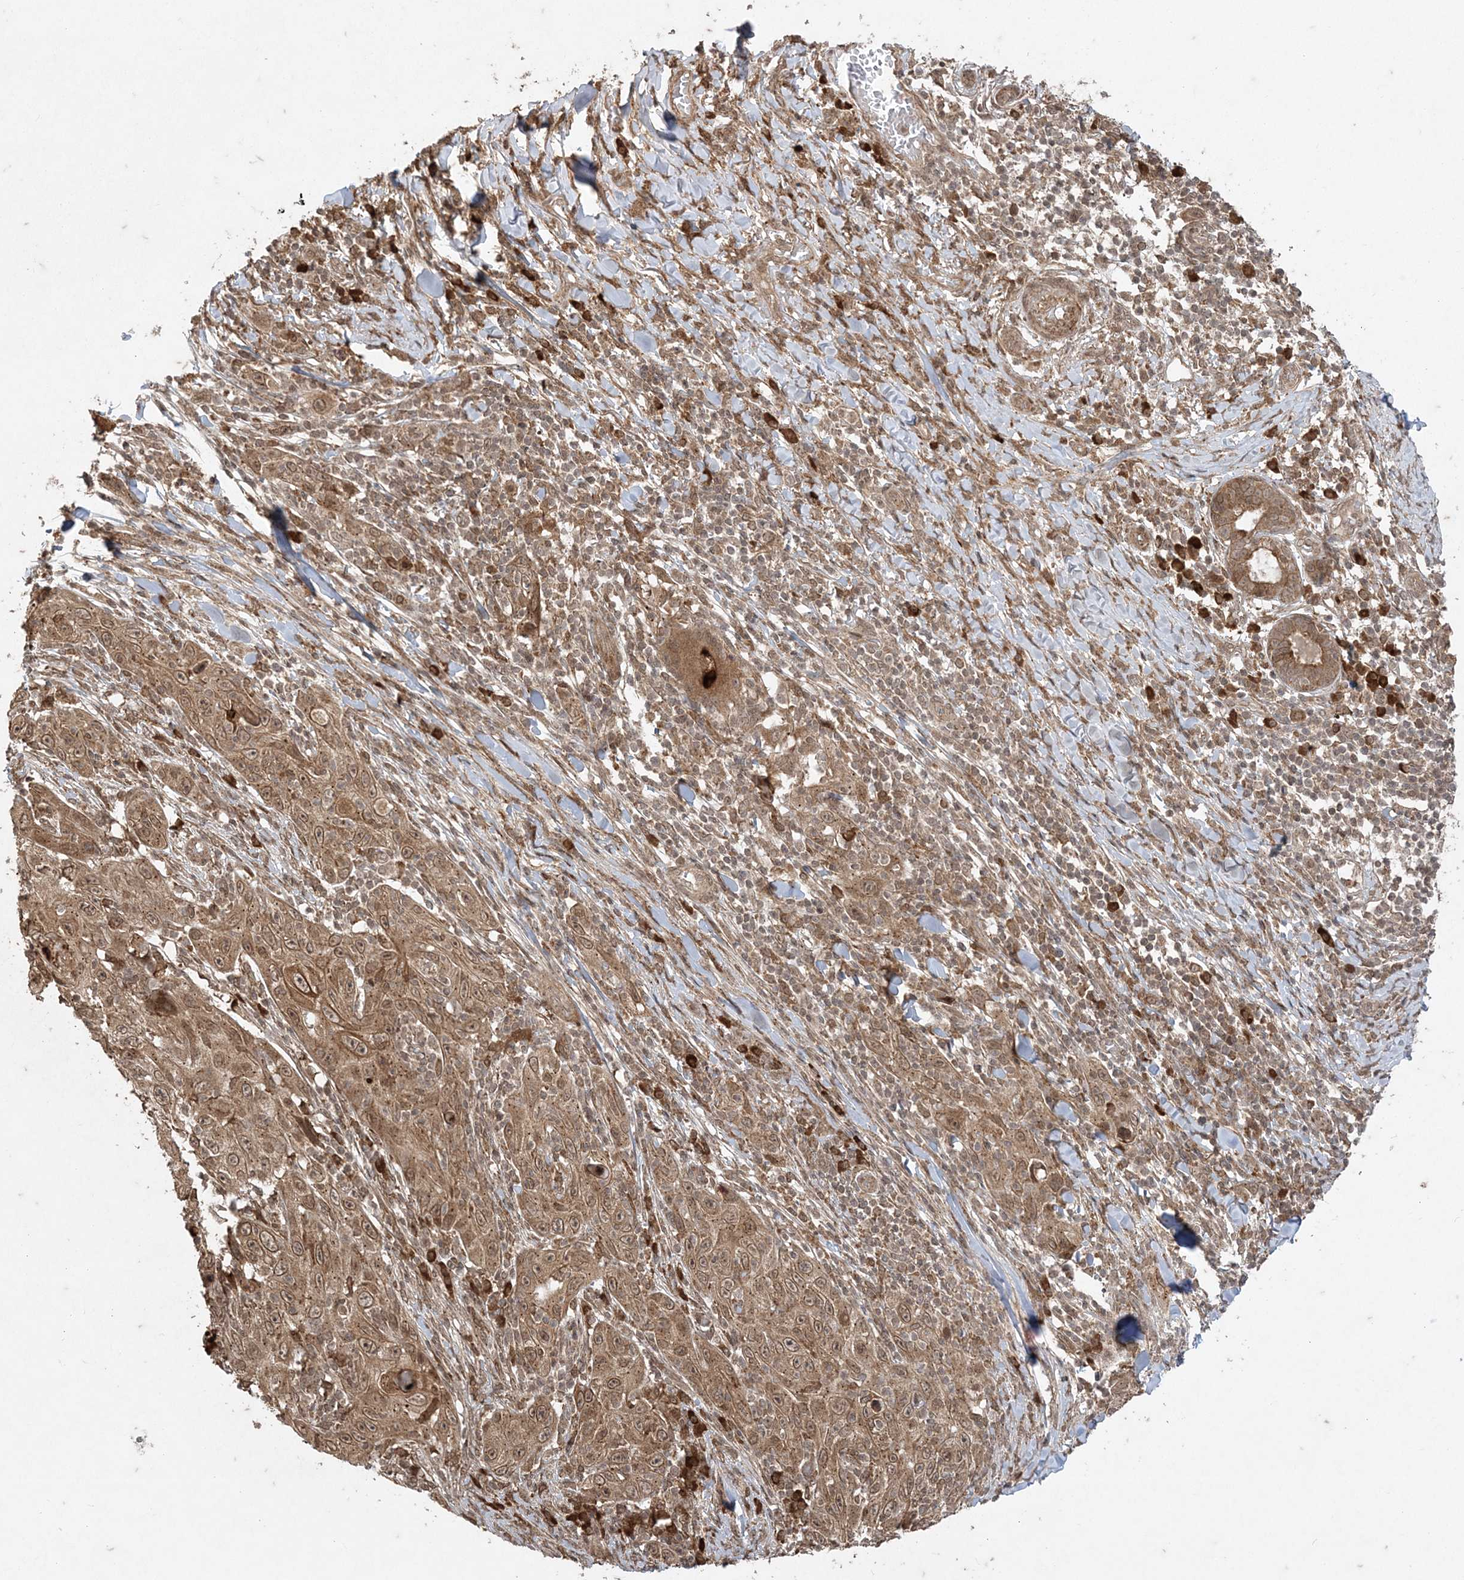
{"staining": {"intensity": "moderate", "quantity": ">75%", "location": "cytoplasmic/membranous,nuclear"}, "tissue": "skin cancer", "cell_type": "Tumor cells", "image_type": "cancer", "snomed": [{"axis": "morphology", "description": "Squamous cell carcinoma, NOS"}, {"axis": "topography", "description": "Skin"}], "caption": "Immunohistochemistry photomicrograph of neoplastic tissue: human skin cancer (squamous cell carcinoma) stained using immunohistochemistry demonstrates medium levels of moderate protein expression localized specifically in the cytoplasmic/membranous and nuclear of tumor cells, appearing as a cytoplasmic/membranous and nuclear brown color.", "gene": "RRAS", "patient": {"sex": "female", "age": 88}}